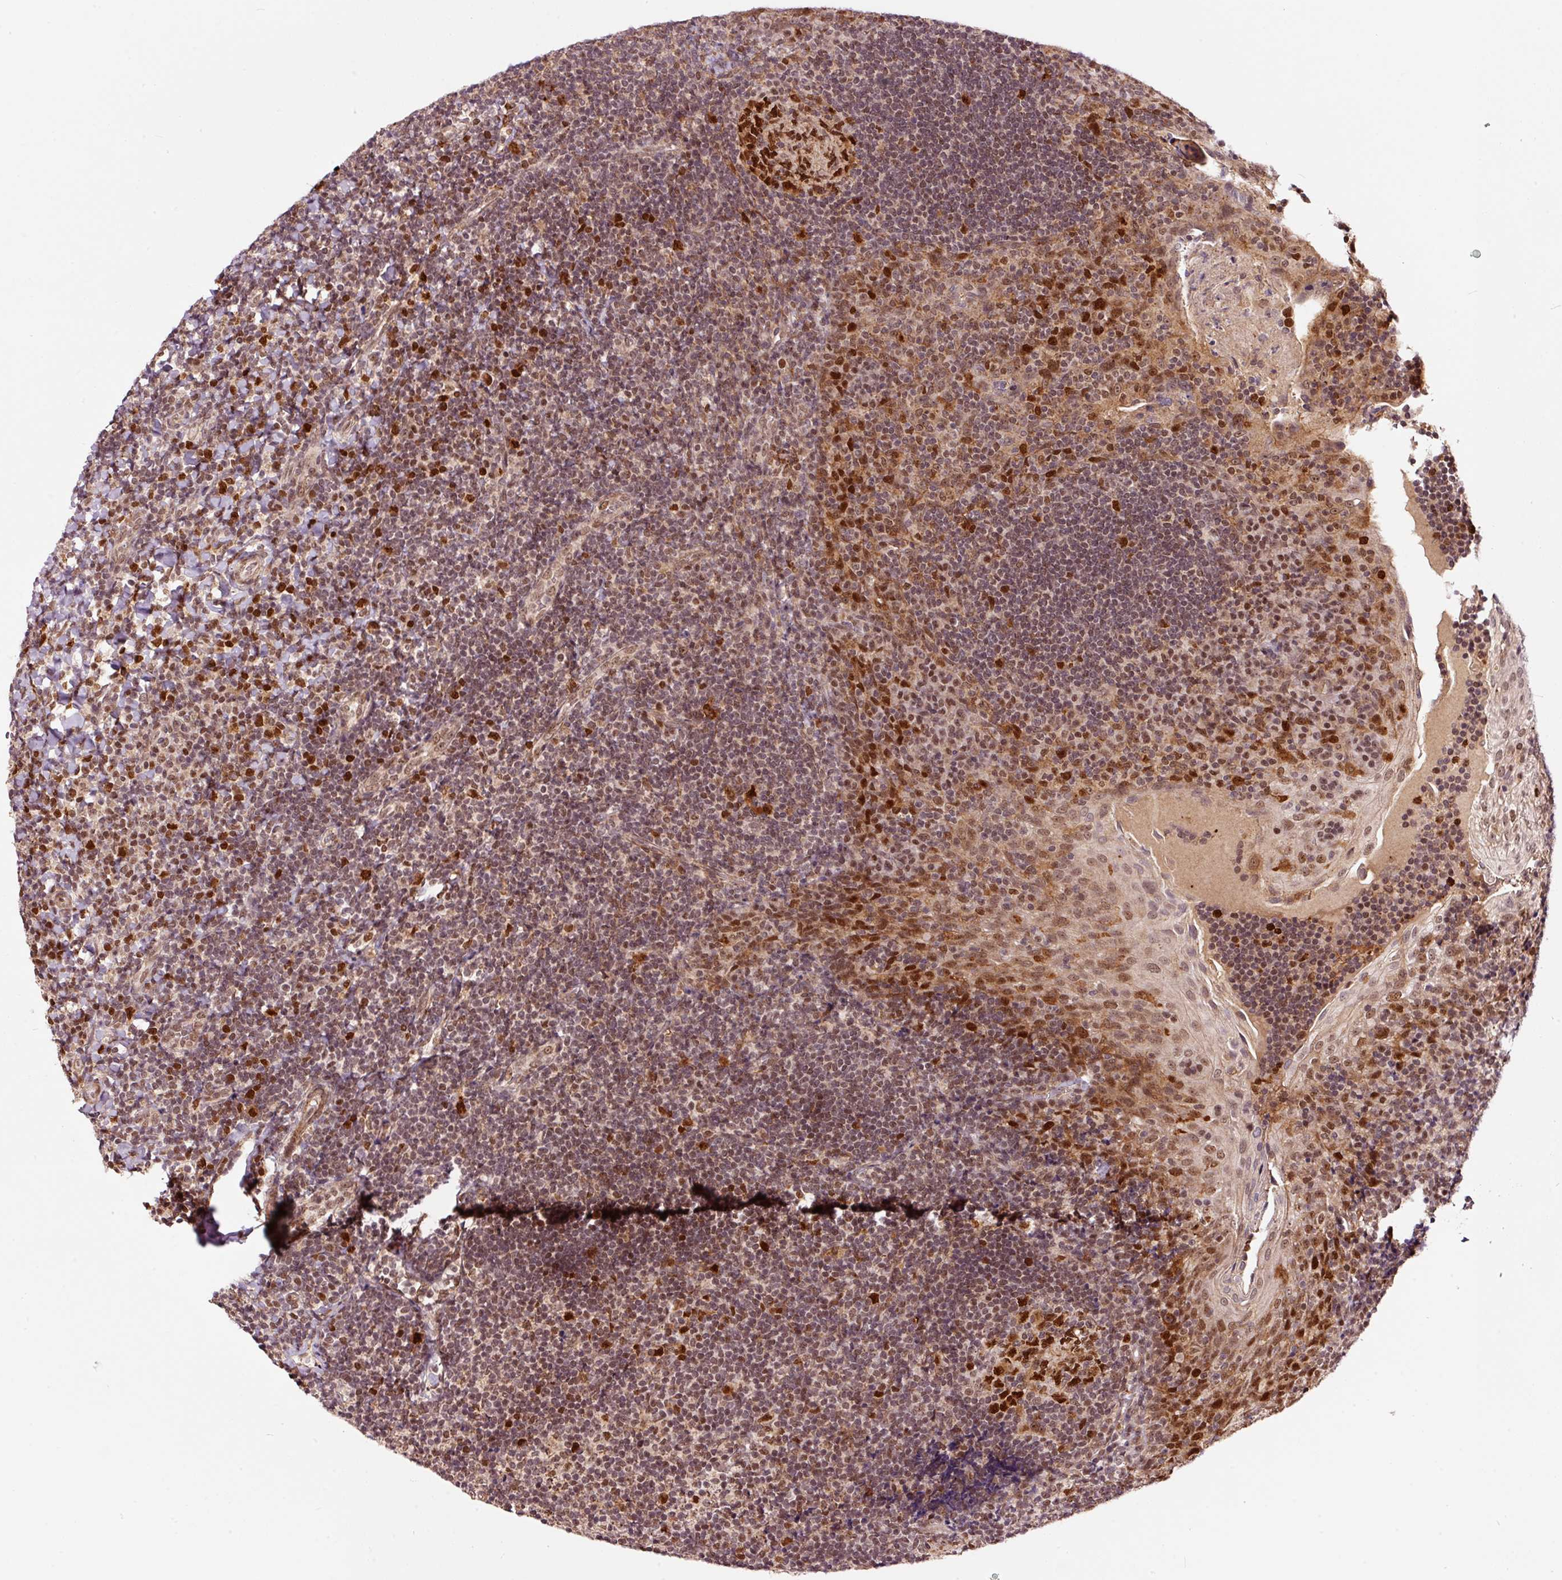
{"staining": {"intensity": "strong", "quantity": ">75%", "location": "nuclear"}, "tissue": "tonsil", "cell_type": "Germinal center cells", "image_type": "normal", "snomed": [{"axis": "morphology", "description": "Normal tissue, NOS"}, {"axis": "topography", "description": "Tonsil"}], "caption": "A histopathology image of tonsil stained for a protein exhibits strong nuclear brown staining in germinal center cells.", "gene": "RFC4", "patient": {"sex": "male", "age": 17}}